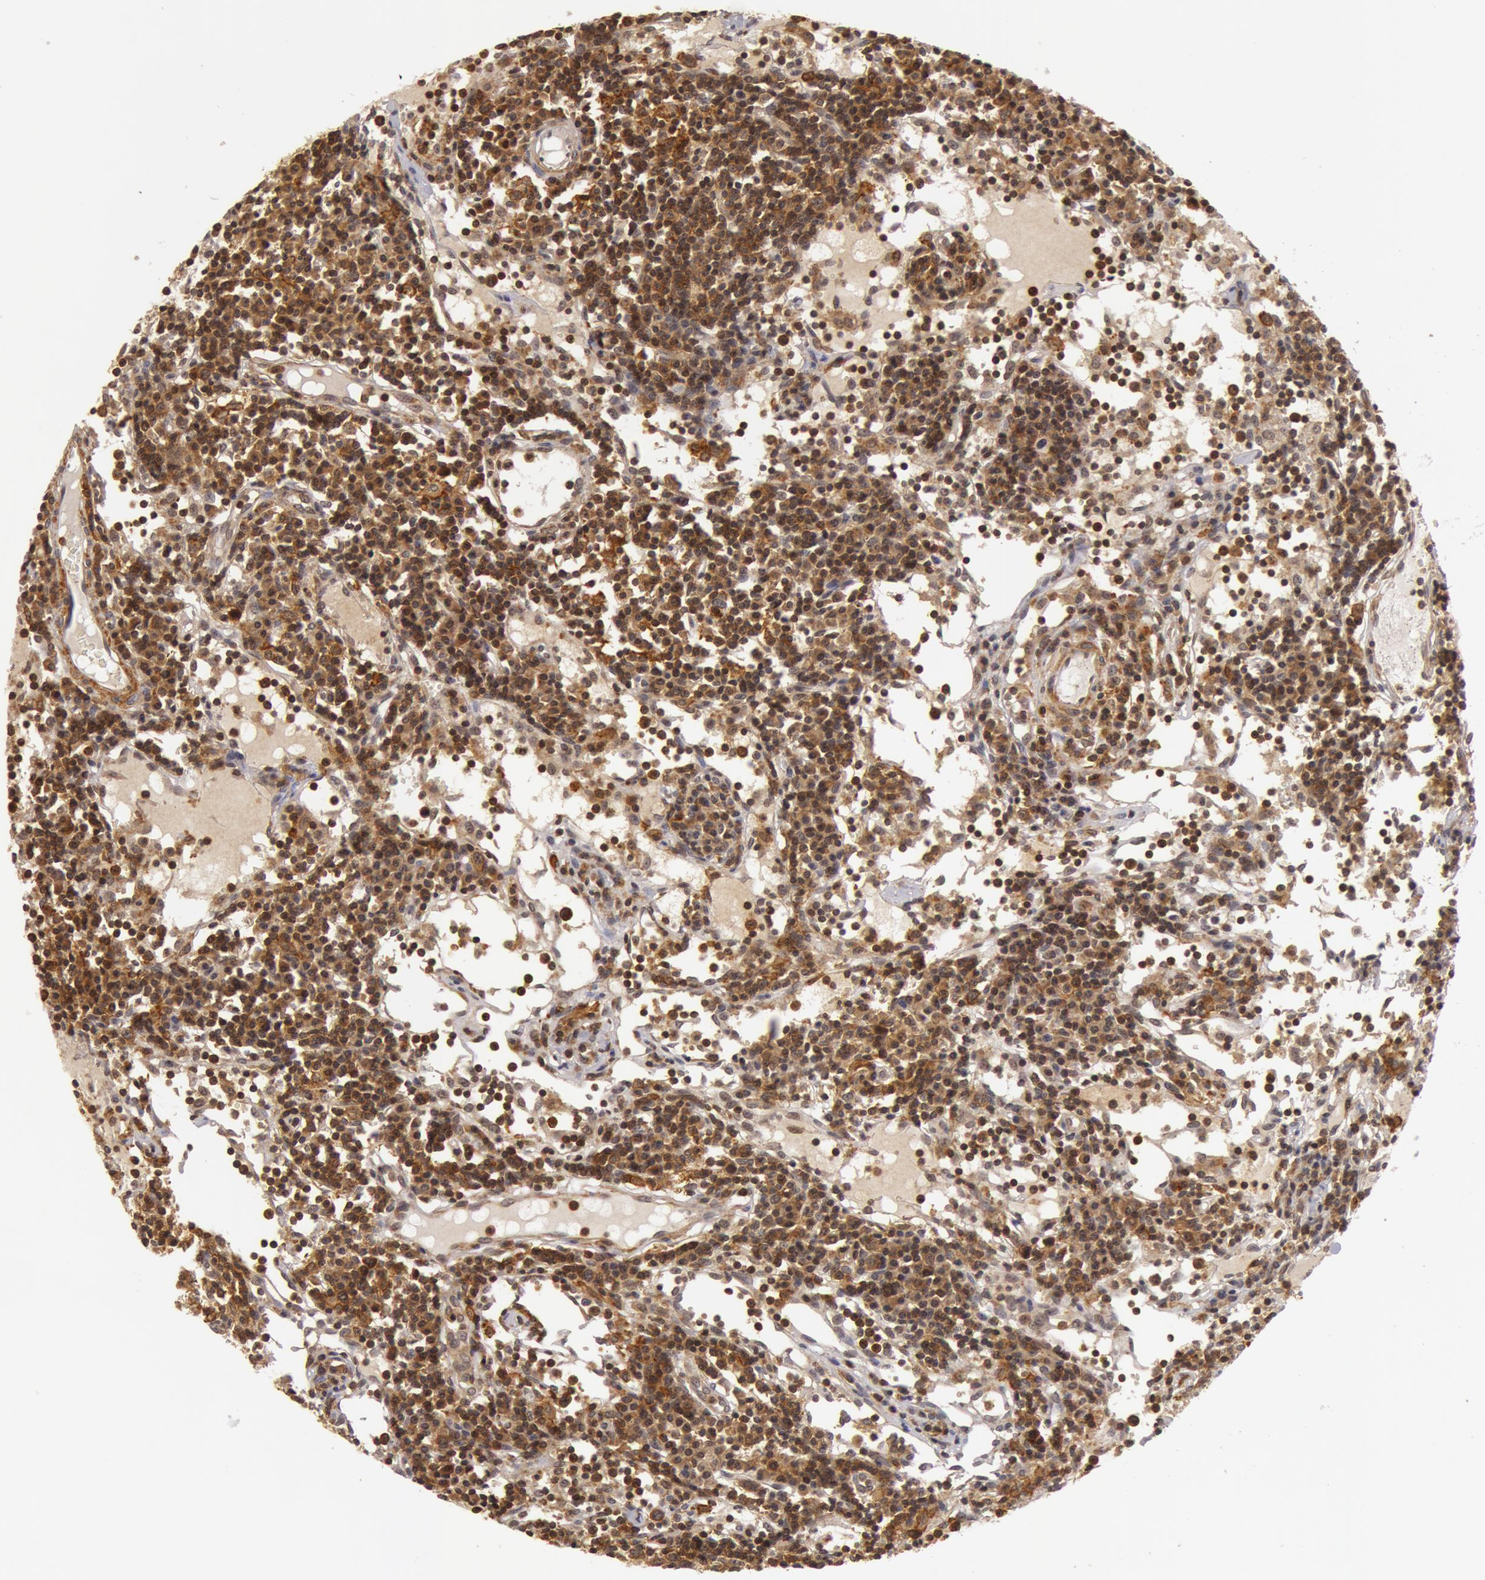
{"staining": {"intensity": "moderate", "quantity": ">75%", "location": "cytoplasmic/membranous"}, "tissue": "lymph node", "cell_type": "Germinal center cells", "image_type": "normal", "snomed": [{"axis": "morphology", "description": "Normal tissue, NOS"}, {"axis": "topography", "description": "Lymph node"}], "caption": "Approximately >75% of germinal center cells in benign lymph node show moderate cytoplasmic/membranous protein staining as visualized by brown immunohistochemical staining.", "gene": "ZNF350", "patient": {"sex": "female", "age": 55}}